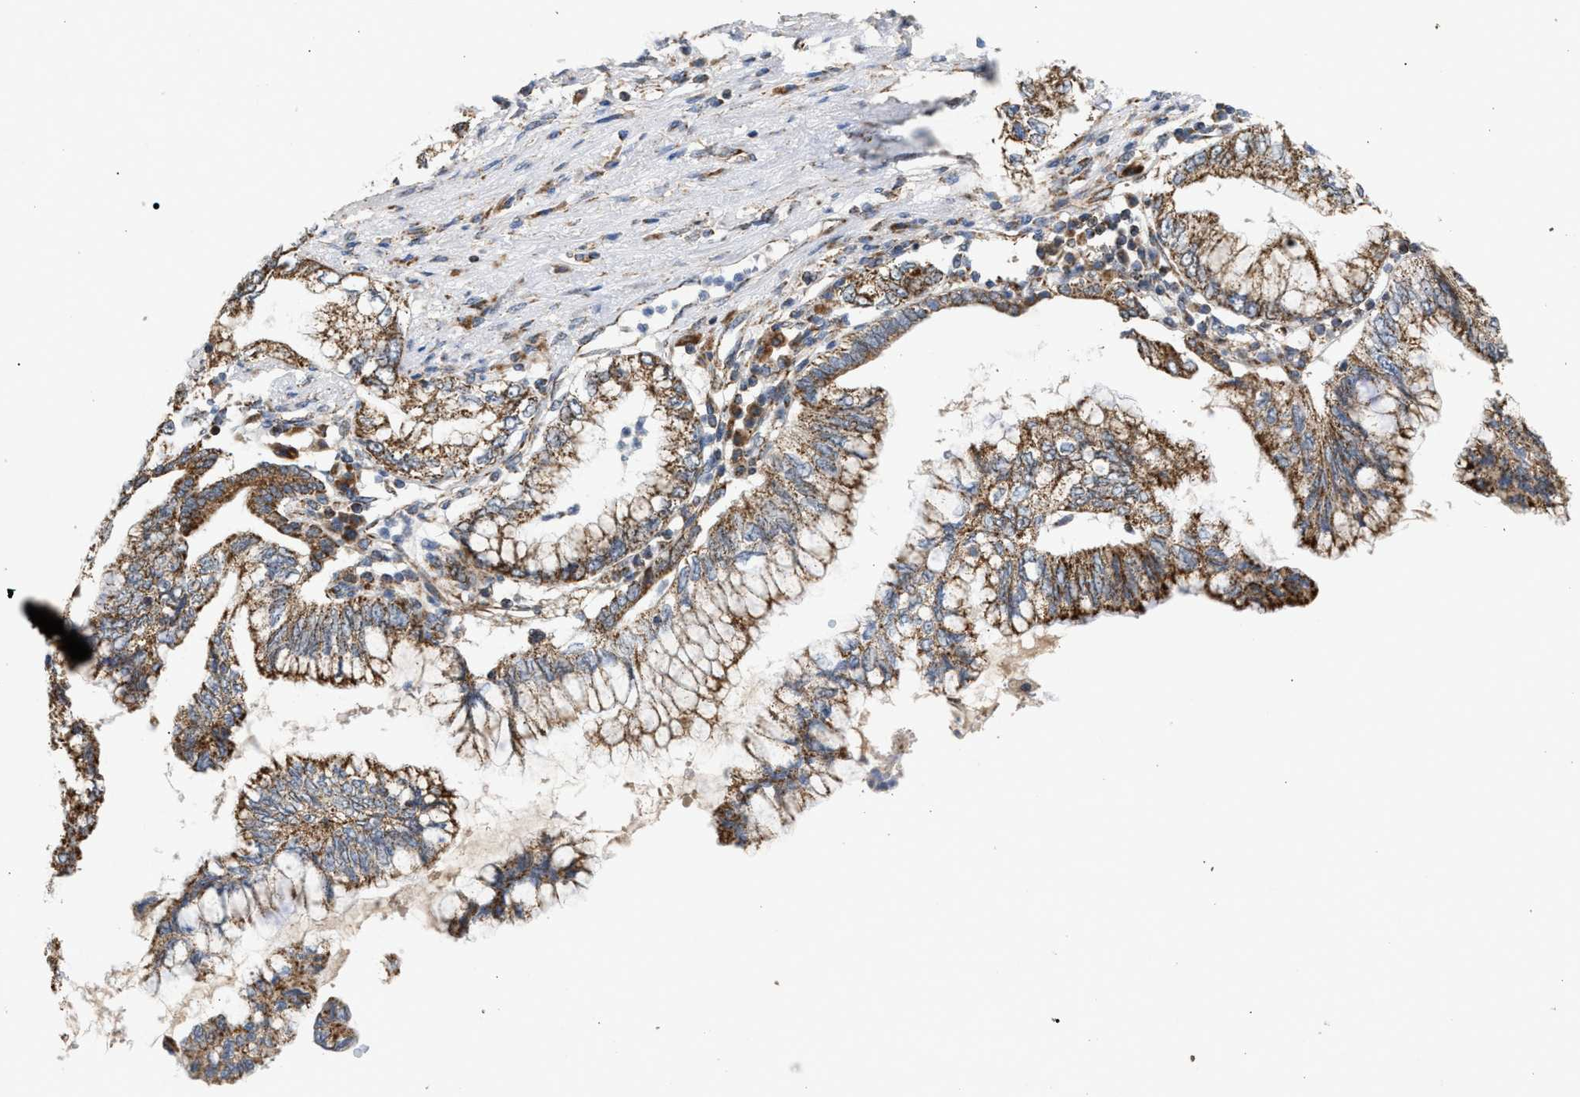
{"staining": {"intensity": "moderate", "quantity": ">75%", "location": "cytoplasmic/membranous"}, "tissue": "pancreatic cancer", "cell_type": "Tumor cells", "image_type": "cancer", "snomed": [{"axis": "morphology", "description": "Adenocarcinoma, NOS"}, {"axis": "topography", "description": "Pancreas"}], "caption": "Pancreatic cancer (adenocarcinoma) stained with a brown dye displays moderate cytoplasmic/membranous positive staining in approximately >75% of tumor cells.", "gene": "TACO1", "patient": {"sex": "female", "age": 73}}